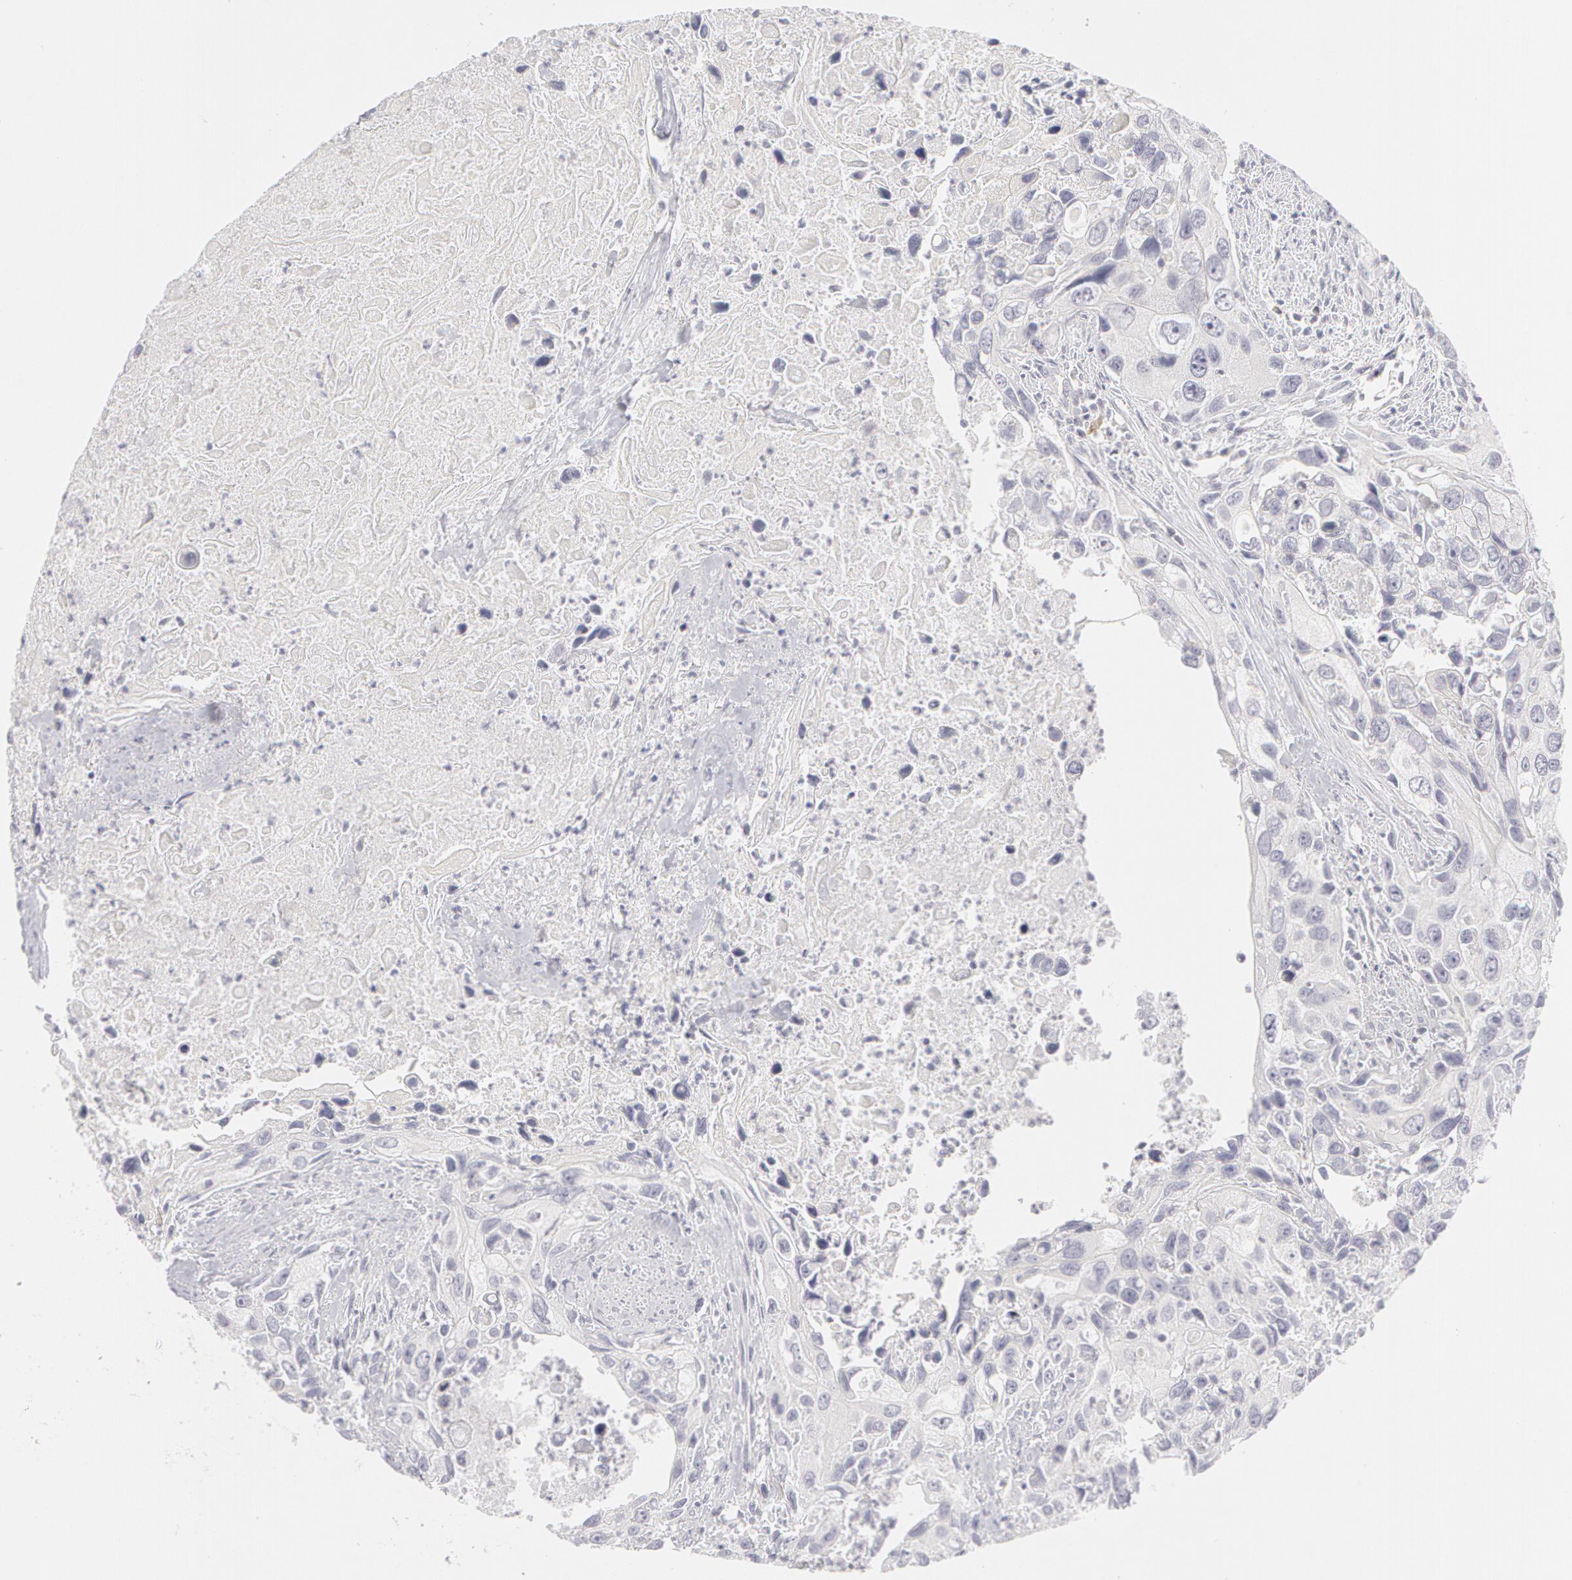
{"staining": {"intensity": "negative", "quantity": "none", "location": "none"}, "tissue": "urothelial cancer", "cell_type": "Tumor cells", "image_type": "cancer", "snomed": [{"axis": "morphology", "description": "Urothelial carcinoma, High grade"}, {"axis": "topography", "description": "Urinary bladder"}], "caption": "This is a image of immunohistochemistry (IHC) staining of urothelial carcinoma (high-grade), which shows no staining in tumor cells.", "gene": "ABCB1", "patient": {"sex": "male", "age": 71}}